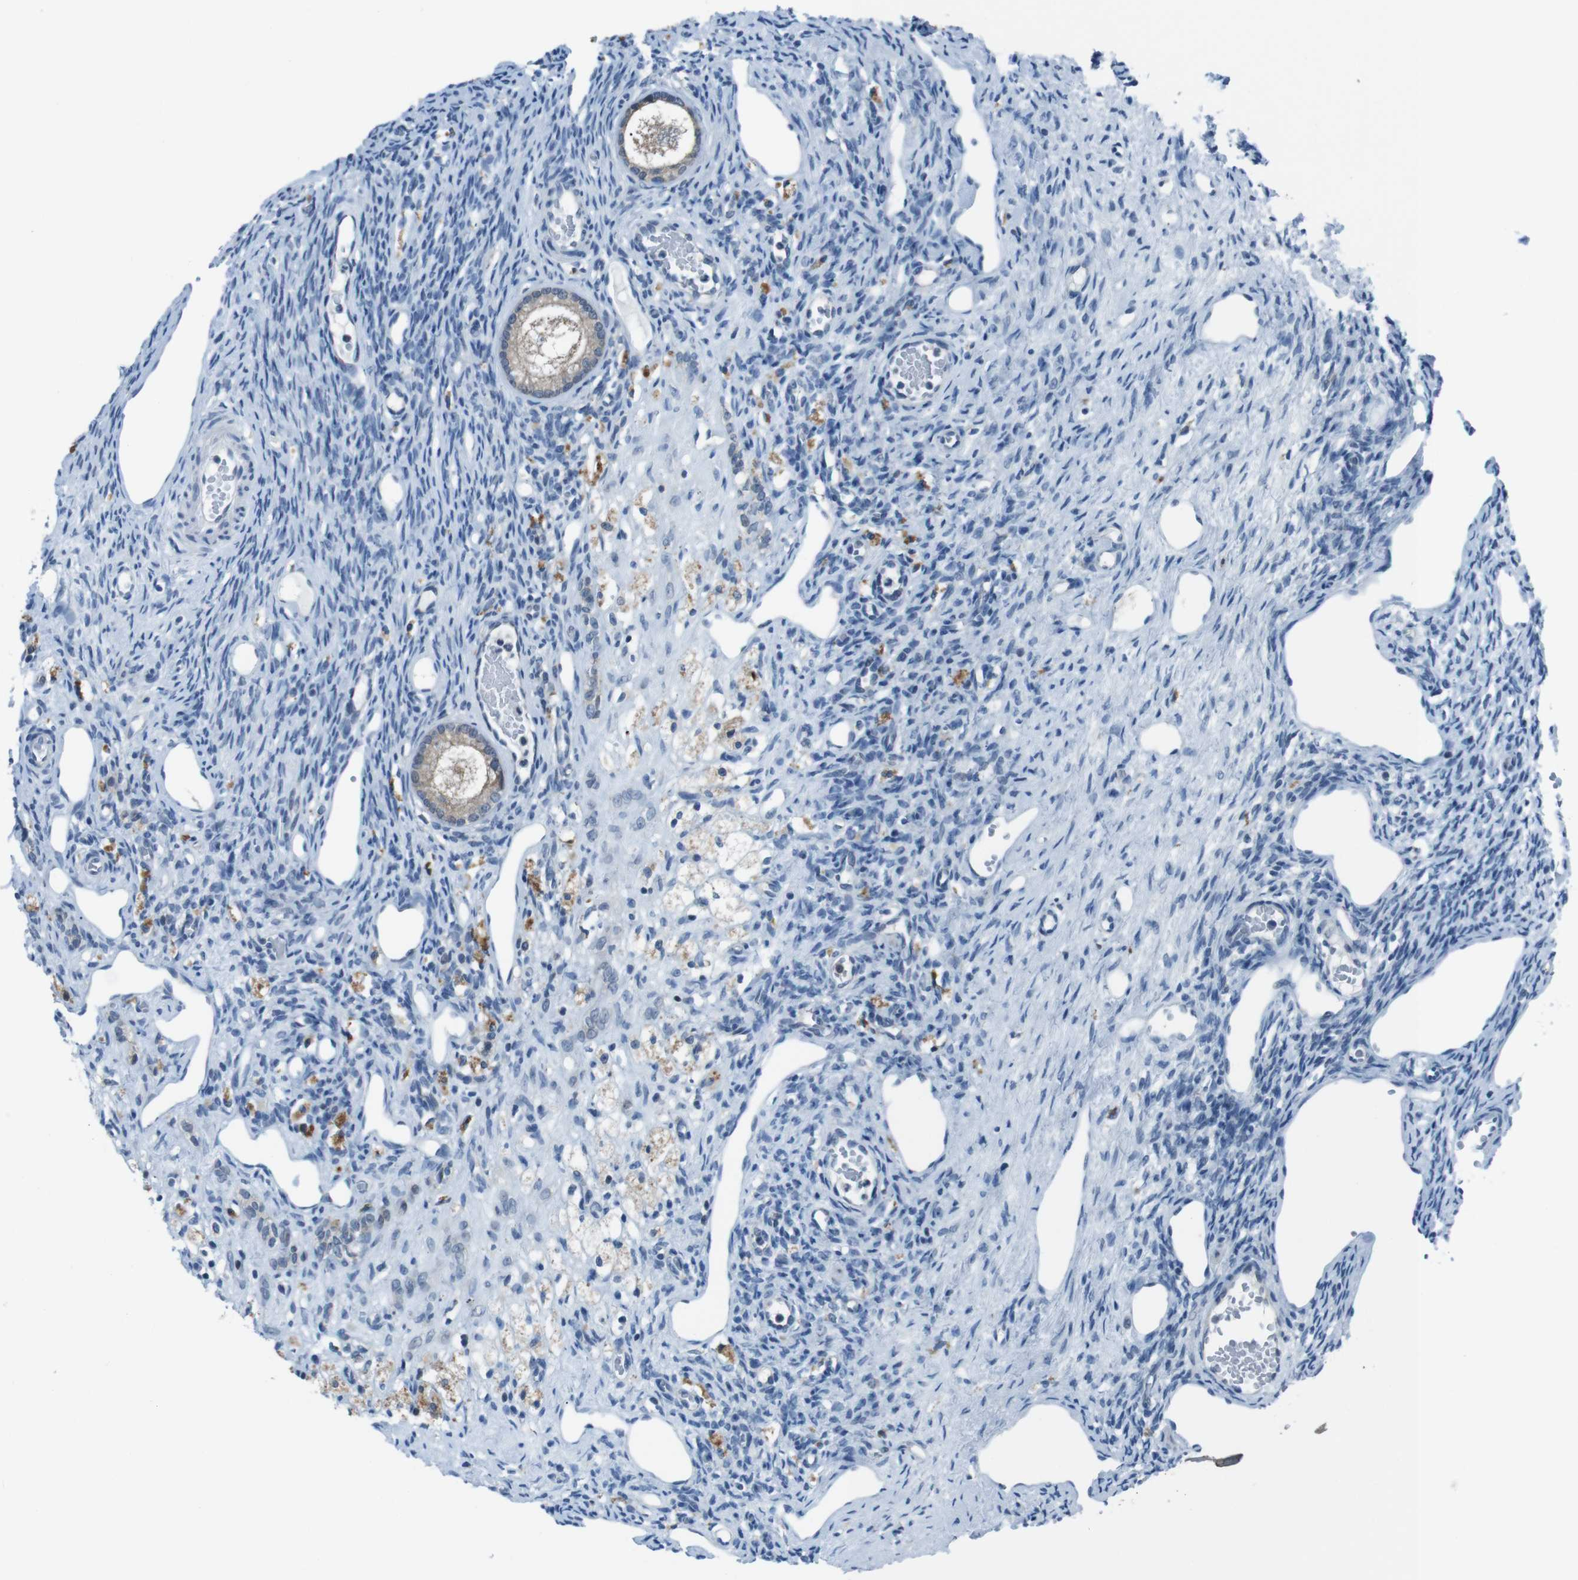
{"staining": {"intensity": "weak", "quantity": ">75%", "location": "cytoplasmic/membranous"}, "tissue": "ovary", "cell_type": "Follicle cells", "image_type": "normal", "snomed": [{"axis": "morphology", "description": "Normal tissue, NOS"}, {"axis": "topography", "description": "Ovary"}], "caption": "DAB immunohistochemical staining of benign human ovary shows weak cytoplasmic/membranous protein staining in about >75% of follicle cells. Ihc stains the protein in brown and the nuclei are stained blue.", "gene": "LRP5", "patient": {"sex": "female", "age": 33}}